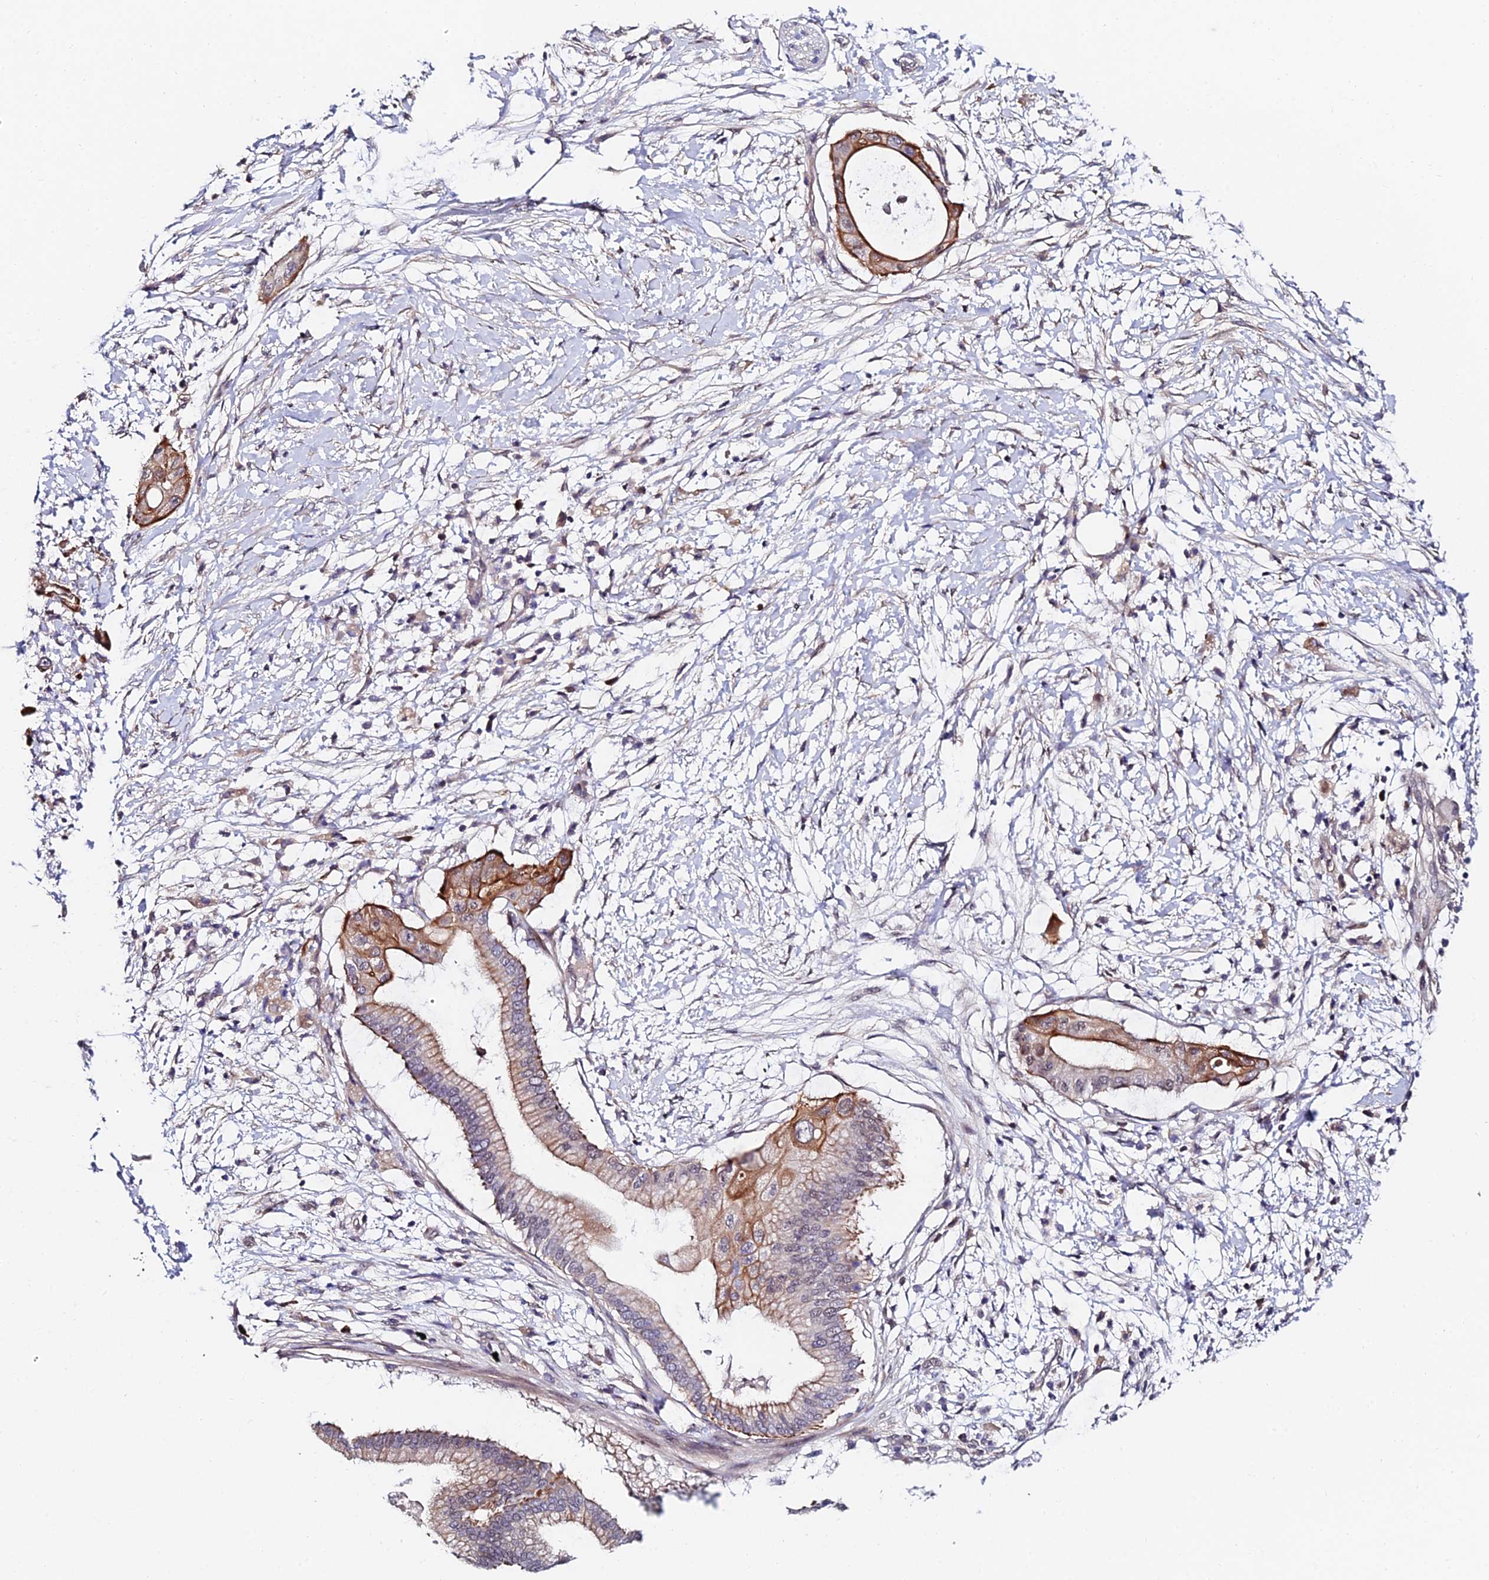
{"staining": {"intensity": "moderate", "quantity": "25%-75%", "location": "cytoplasmic/membranous"}, "tissue": "pancreatic cancer", "cell_type": "Tumor cells", "image_type": "cancer", "snomed": [{"axis": "morphology", "description": "Adenocarcinoma, NOS"}, {"axis": "topography", "description": "Pancreas"}], "caption": "A brown stain labels moderate cytoplasmic/membranous expression of a protein in pancreatic cancer (adenocarcinoma) tumor cells.", "gene": "TRIM24", "patient": {"sex": "male", "age": 68}}